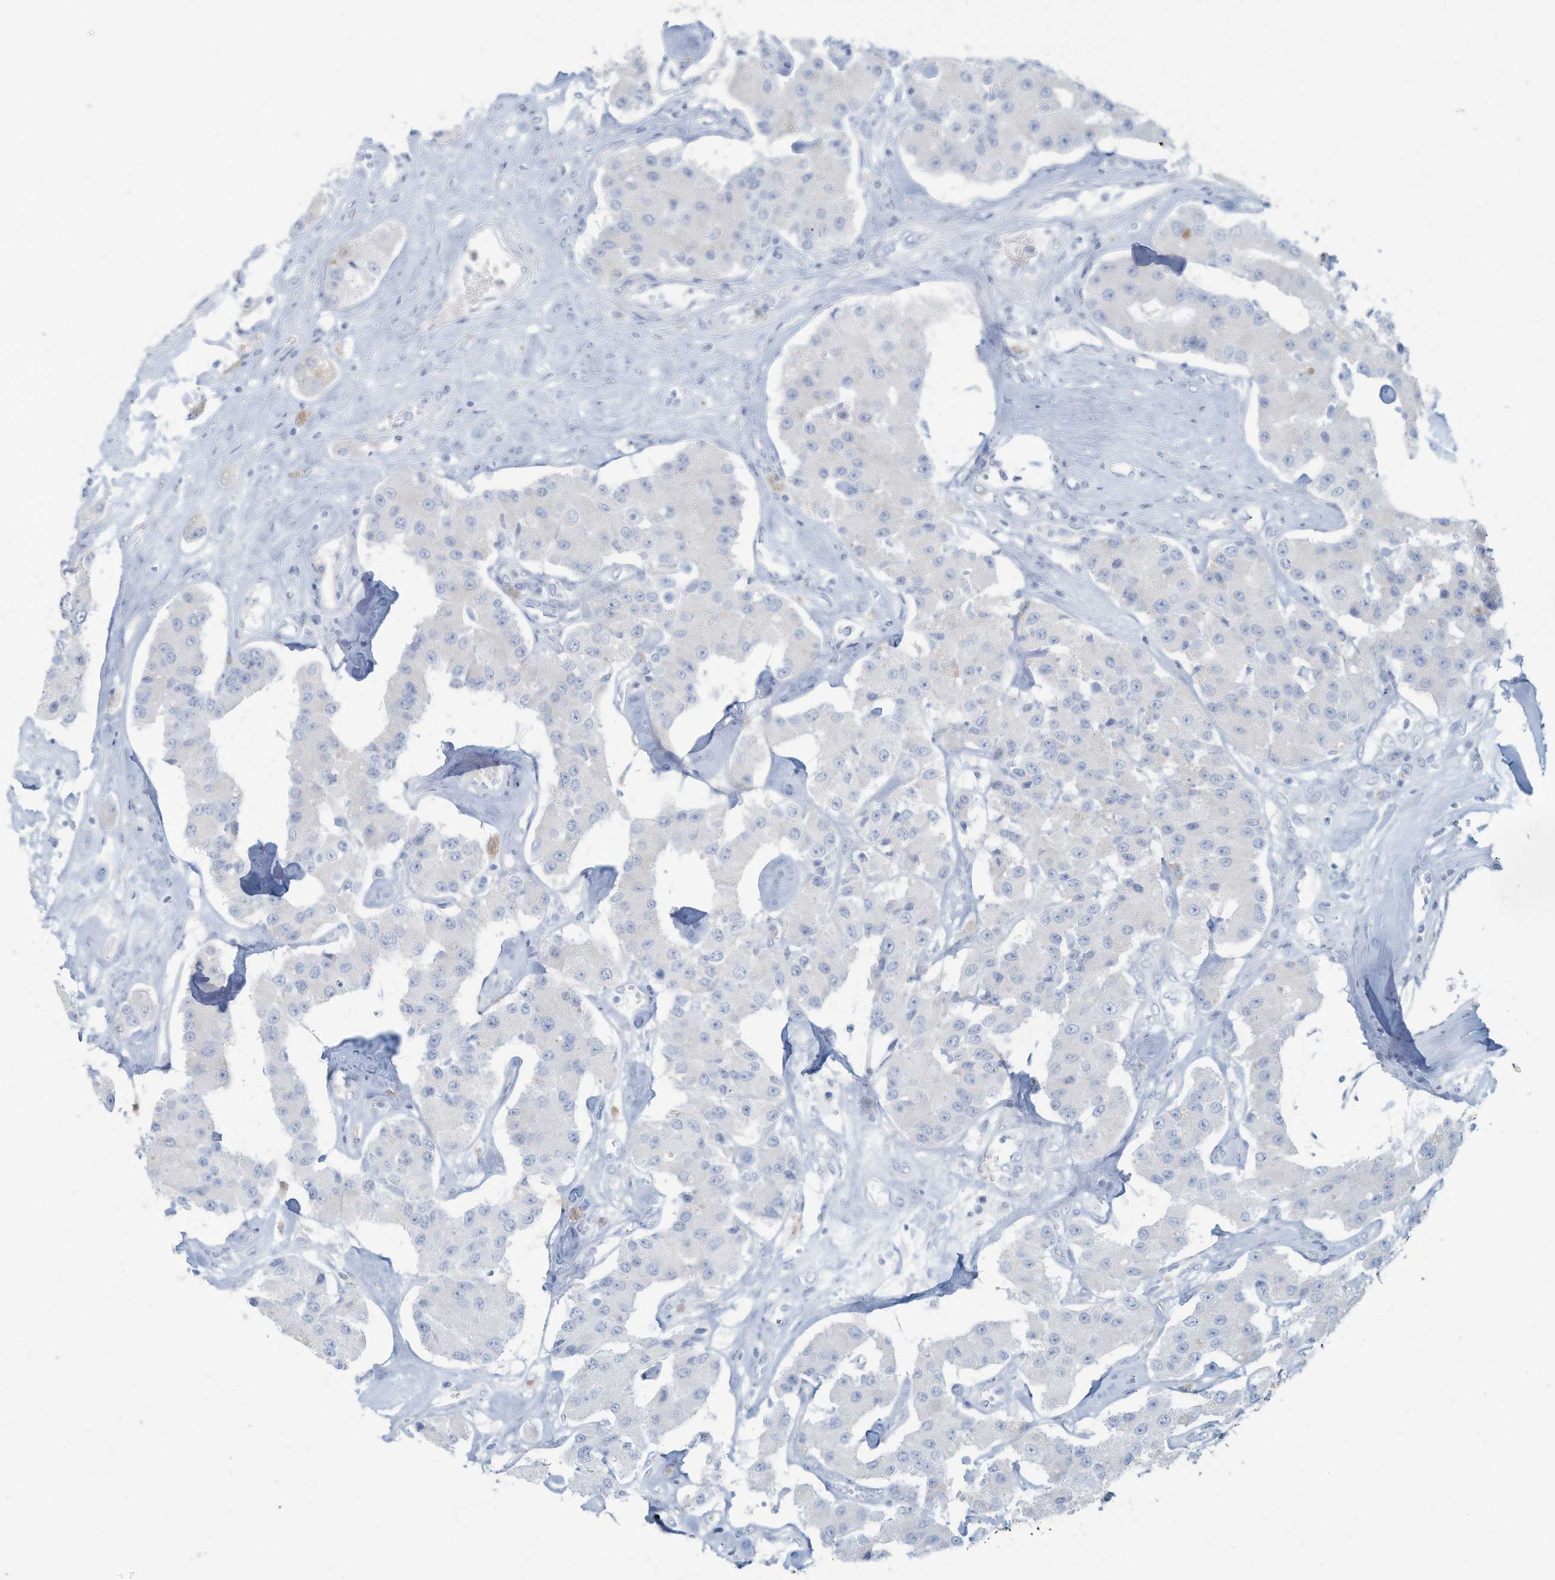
{"staining": {"intensity": "negative", "quantity": "none", "location": "none"}, "tissue": "carcinoid", "cell_type": "Tumor cells", "image_type": "cancer", "snomed": [{"axis": "morphology", "description": "Carcinoid, malignant, NOS"}, {"axis": "topography", "description": "Pancreas"}], "caption": "DAB (3,3'-diaminobenzidine) immunohistochemical staining of human carcinoid (malignant) exhibits no significant positivity in tumor cells.", "gene": "ERI2", "patient": {"sex": "male", "age": 41}}